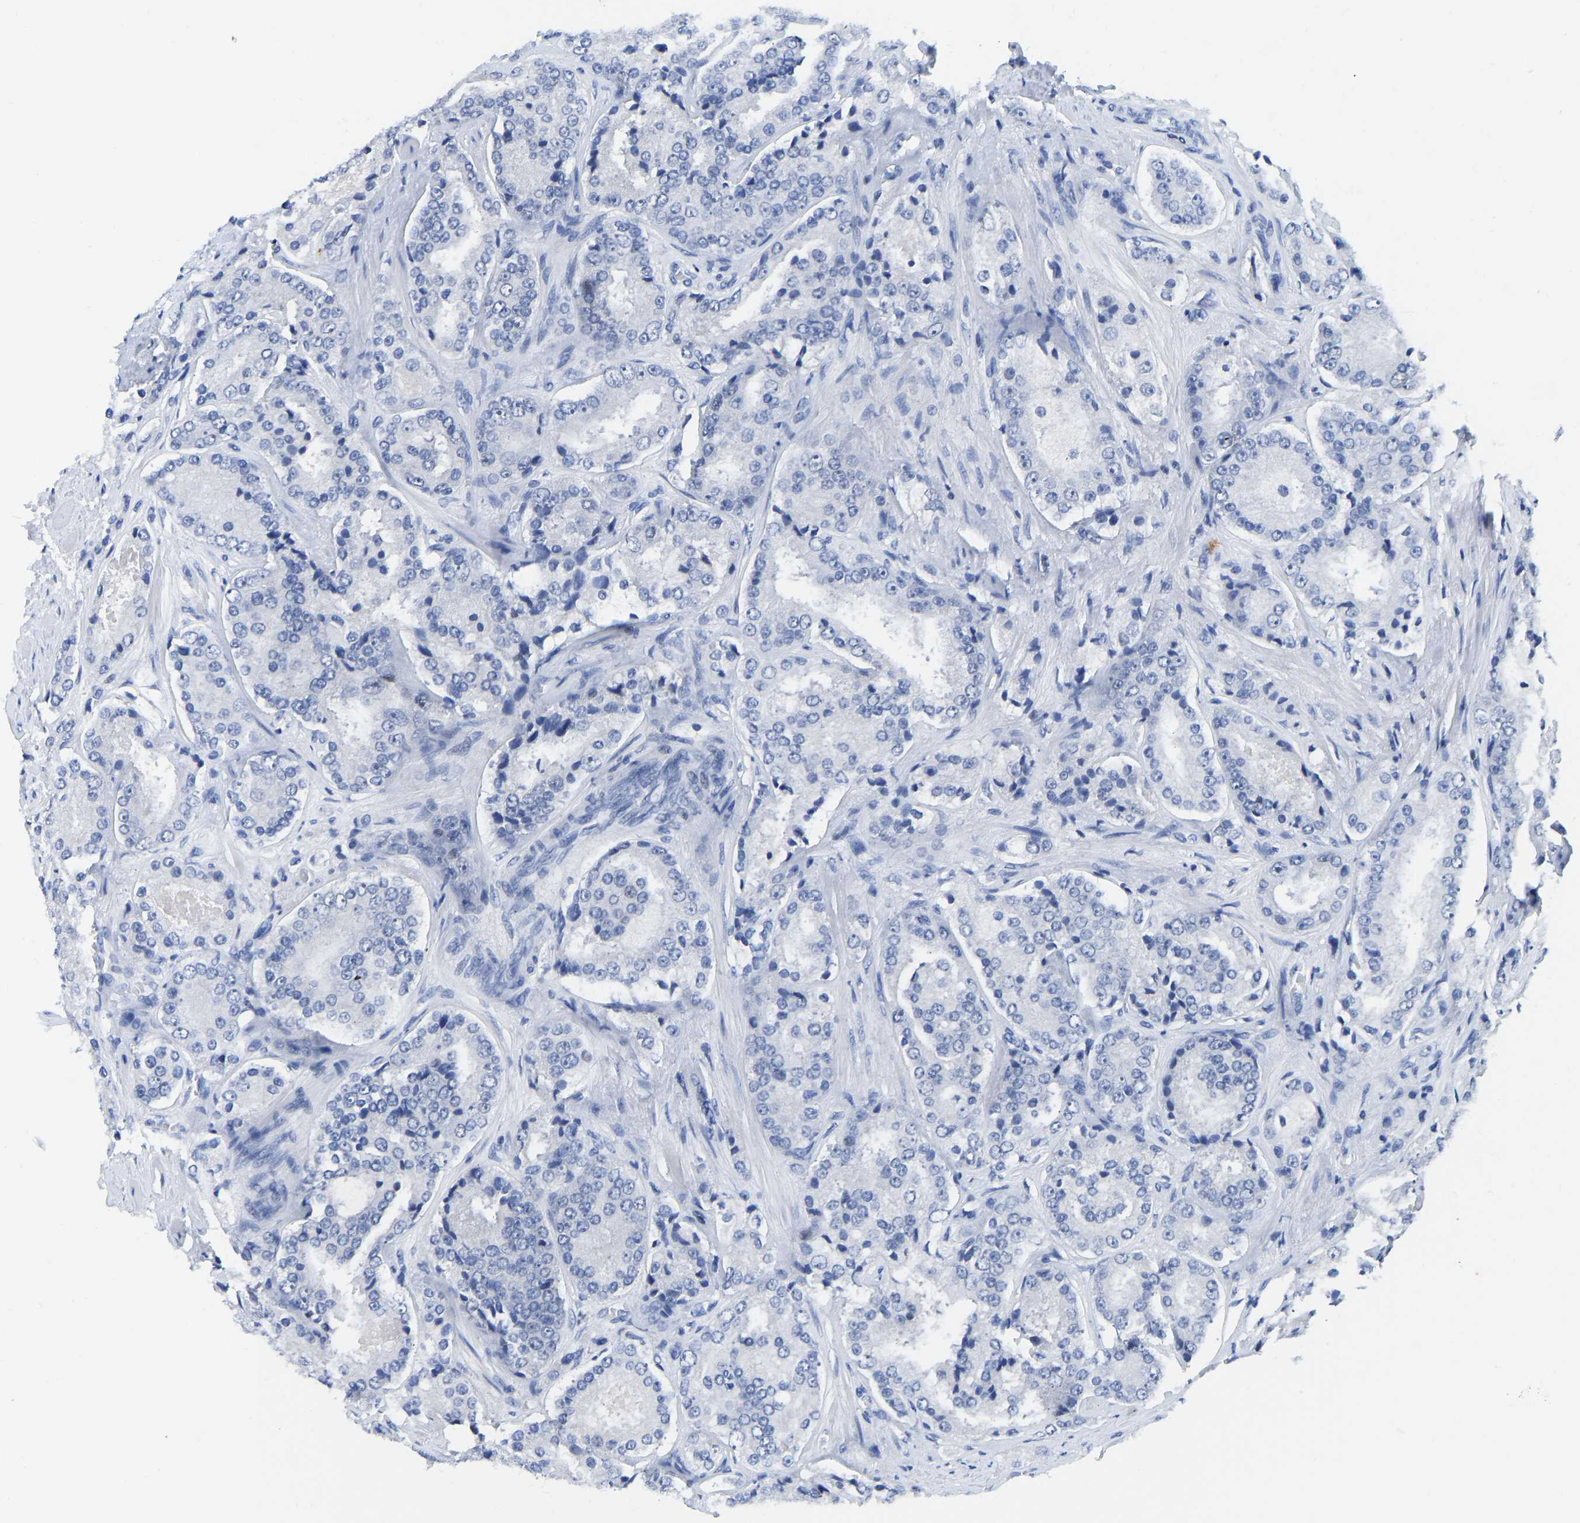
{"staining": {"intensity": "negative", "quantity": "none", "location": "none"}, "tissue": "prostate cancer", "cell_type": "Tumor cells", "image_type": "cancer", "snomed": [{"axis": "morphology", "description": "Adenocarcinoma, High grade"}, {"axis": "topography", "description": "Prostate"}], "caption": "Tumor cells are negative for protein expression in human adenocarcinoma (high-grade) (prostate). (IHC, brightfield microscopy, high magnification).", "gene": "TCF7", "patient": {"sex": "male", "age": 65}}